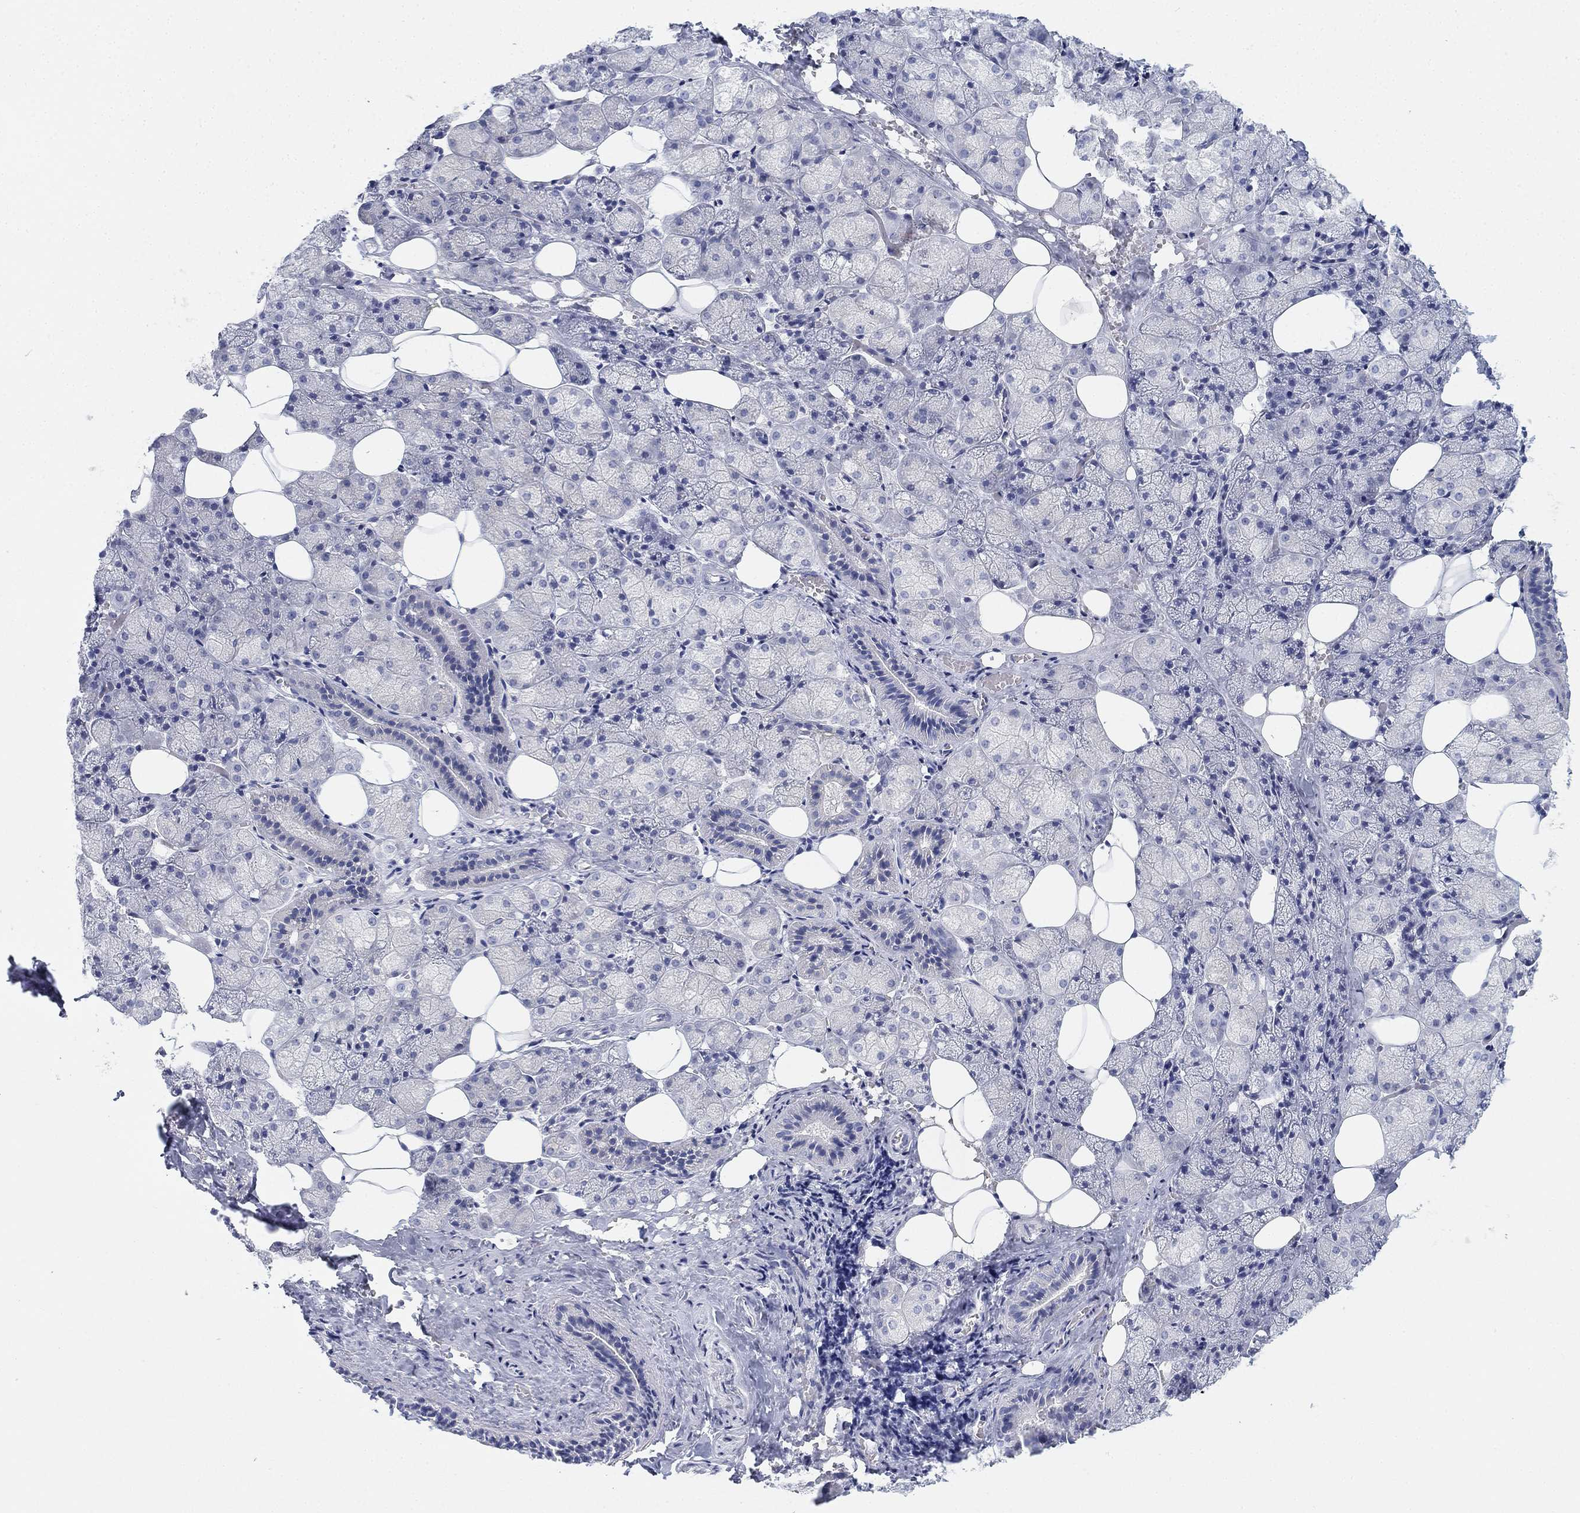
{"staining": {"intensity": "negative", "quantity": "none", "location": "none"}, "tissue": "salivary gland", "cell_type": "Glandular cells", "image_type": "normal", "snomed": [{"axis": "morphology", "description": "Normal tissue, NOS"}, {"axis": "topography", "description": "Salivary gland"}], "caption": "The histopathology image shows no staining of glandular cells in unremarkable salivary gland. Nuclei are stained in blue.", "gene": "GCNA", "patient": {"sex": "male", "age": 38}}